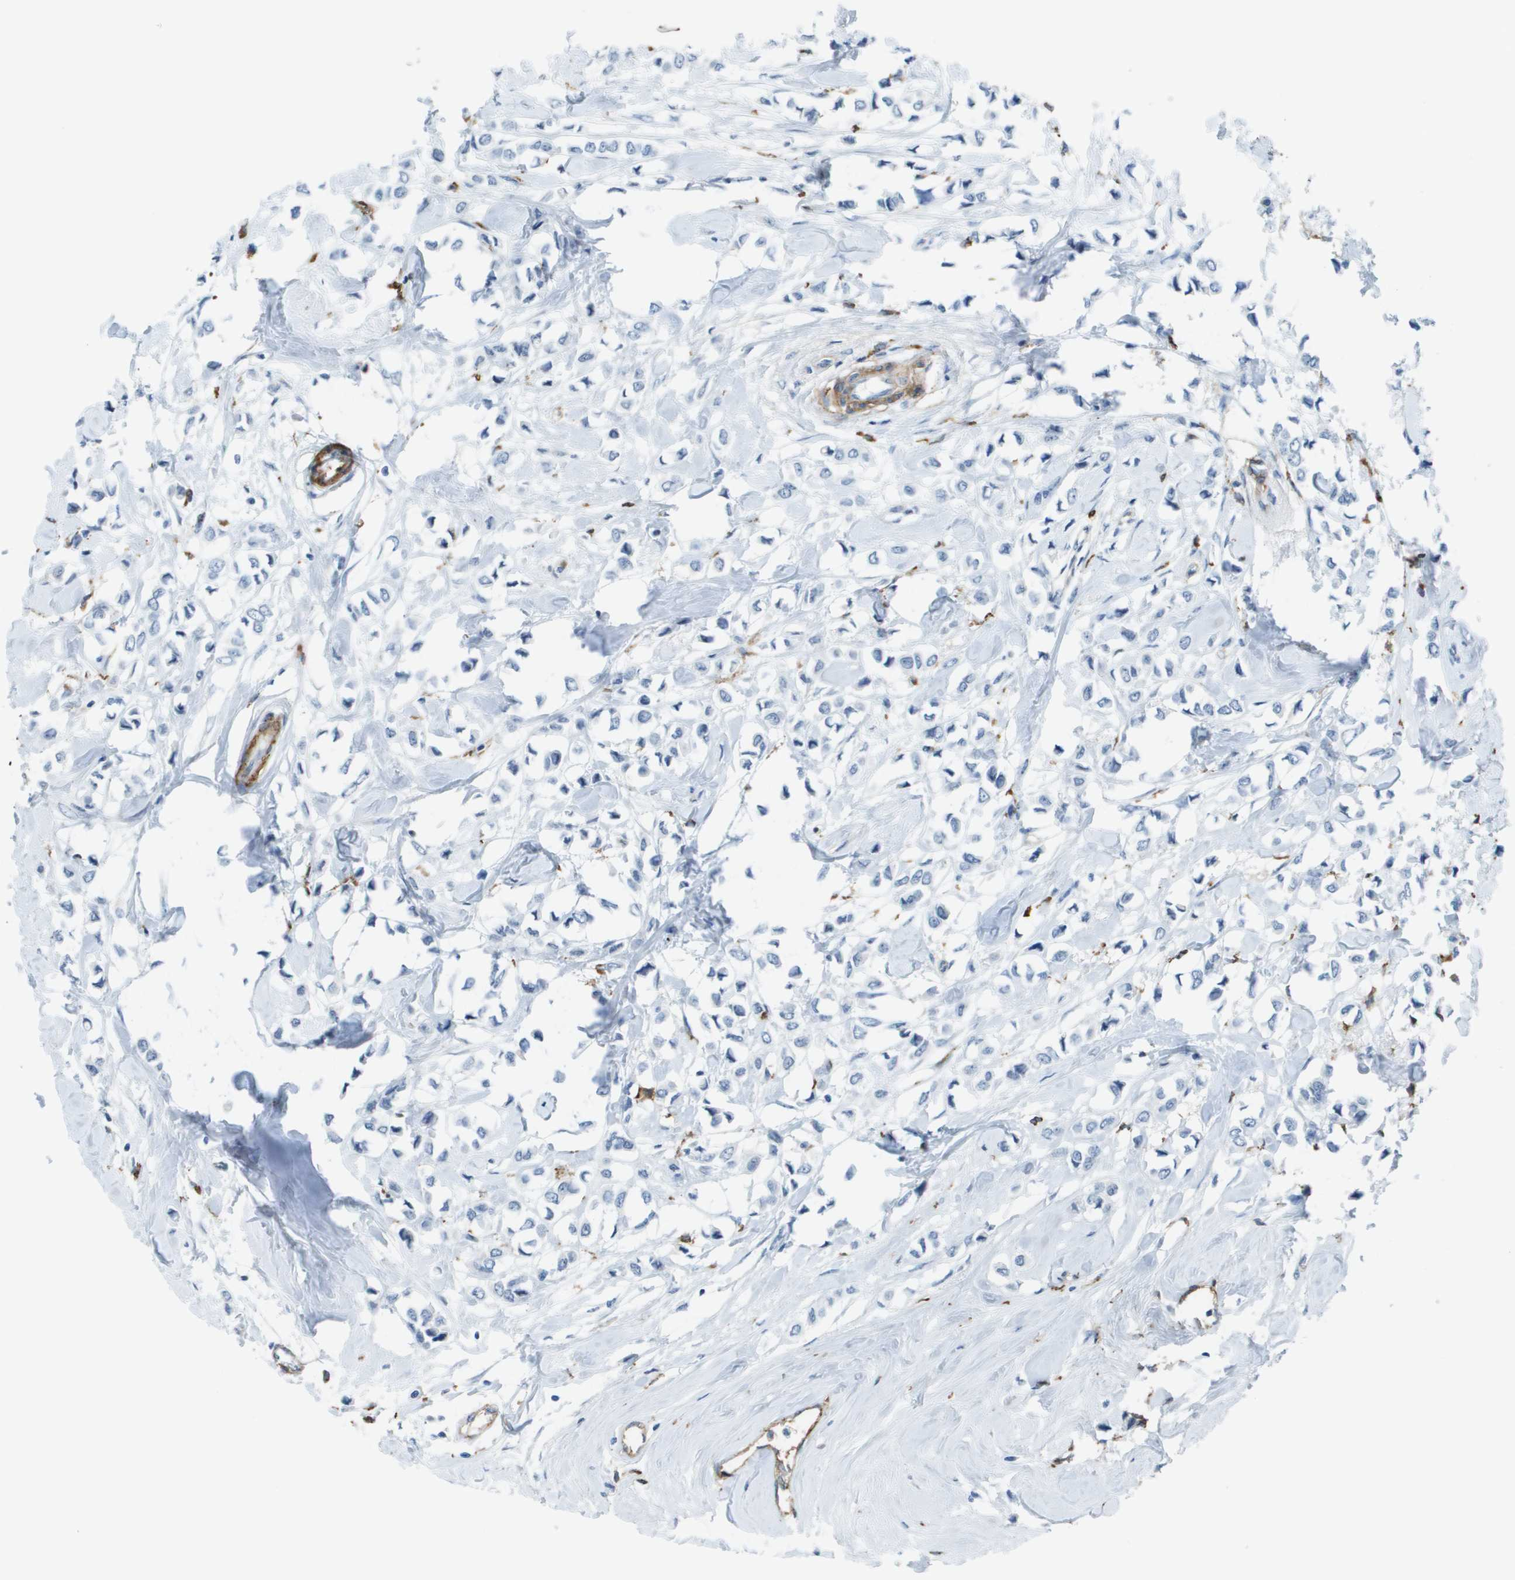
{"staining": {"intensity": "negative", "quantity": "none", "location": "none"}, "tissue": "breast cancer", "cell_type": "Tumor cells", "image_type": "cancer", "snomed": [{"axis": "morphology", "description": "Lobular carcinoma"}, {"axis": "topography", "description": "Breast"}], "caption": "Protein analysis of breast cancer demonstrates no significant staining in tumor cells. The staining was performed using DAB to visualize the protein expression in brown, while the nuclei were stained in blue with hematoxylin (Magnification: 20x).", "gene": "ZBTB43", "patient": {"sex": "female", "age": 51}}